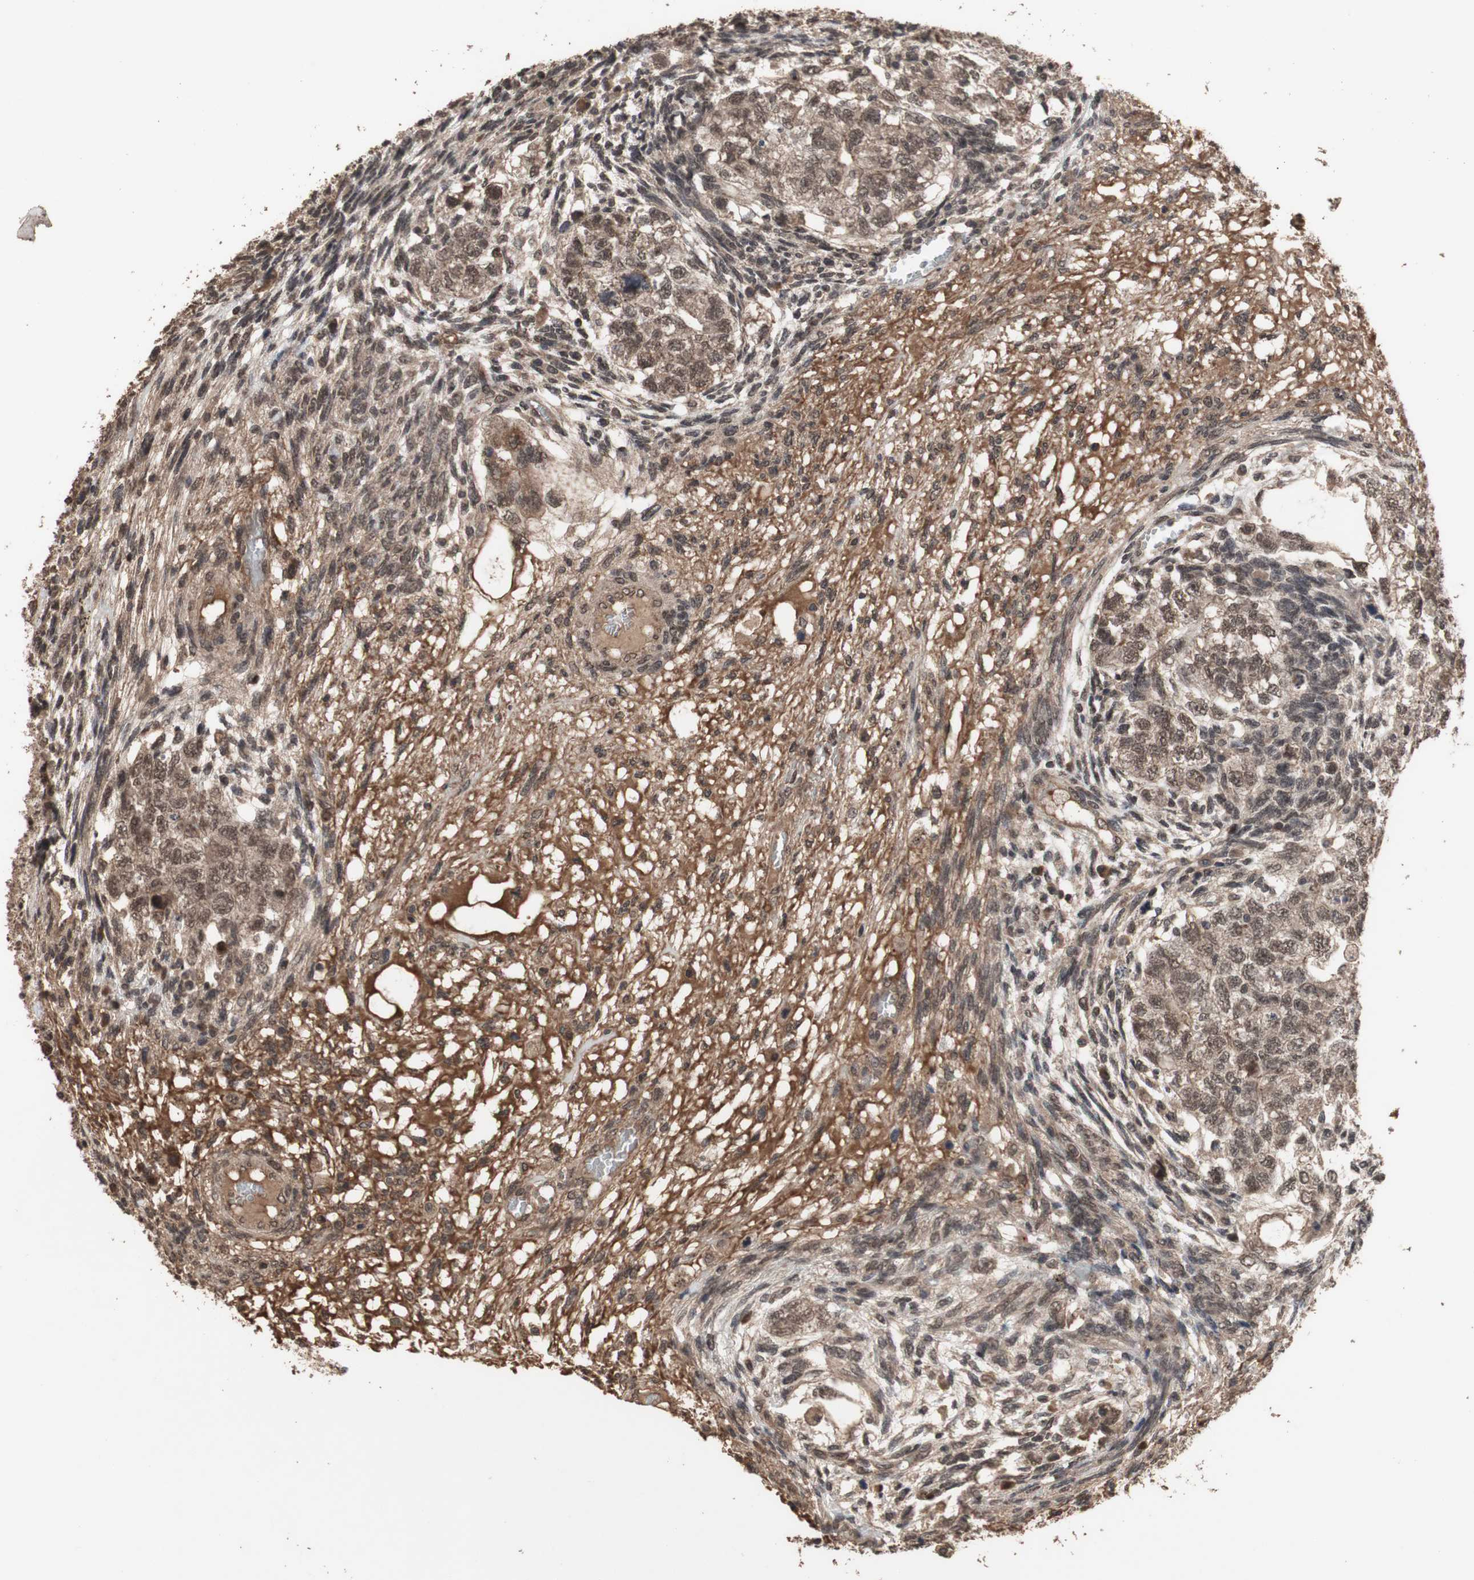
{"staining": {"intensity": "moderate", "quantity": ">75%", "location": "cytoplasmic/membranous,nuclear"}, "tissue": "testis cancer", "cell_type": "Tumor cells", "image_type": "cancer", "snomed": [{"axis": "morphology", "description": "Normal tissue, NOS"}, {"axis": "morphology", "description": "Carcinoma, Embryonal, NOS"}, {"axis": "topography", "description": "Testis"}], "caption": "Tumor cells show moderate cytoplasmic/membranous and nuclear staining in about >75% of cells in testis cancer.", "gene": "KANSL1", "patient": {"sex": "male", "age": 36}}